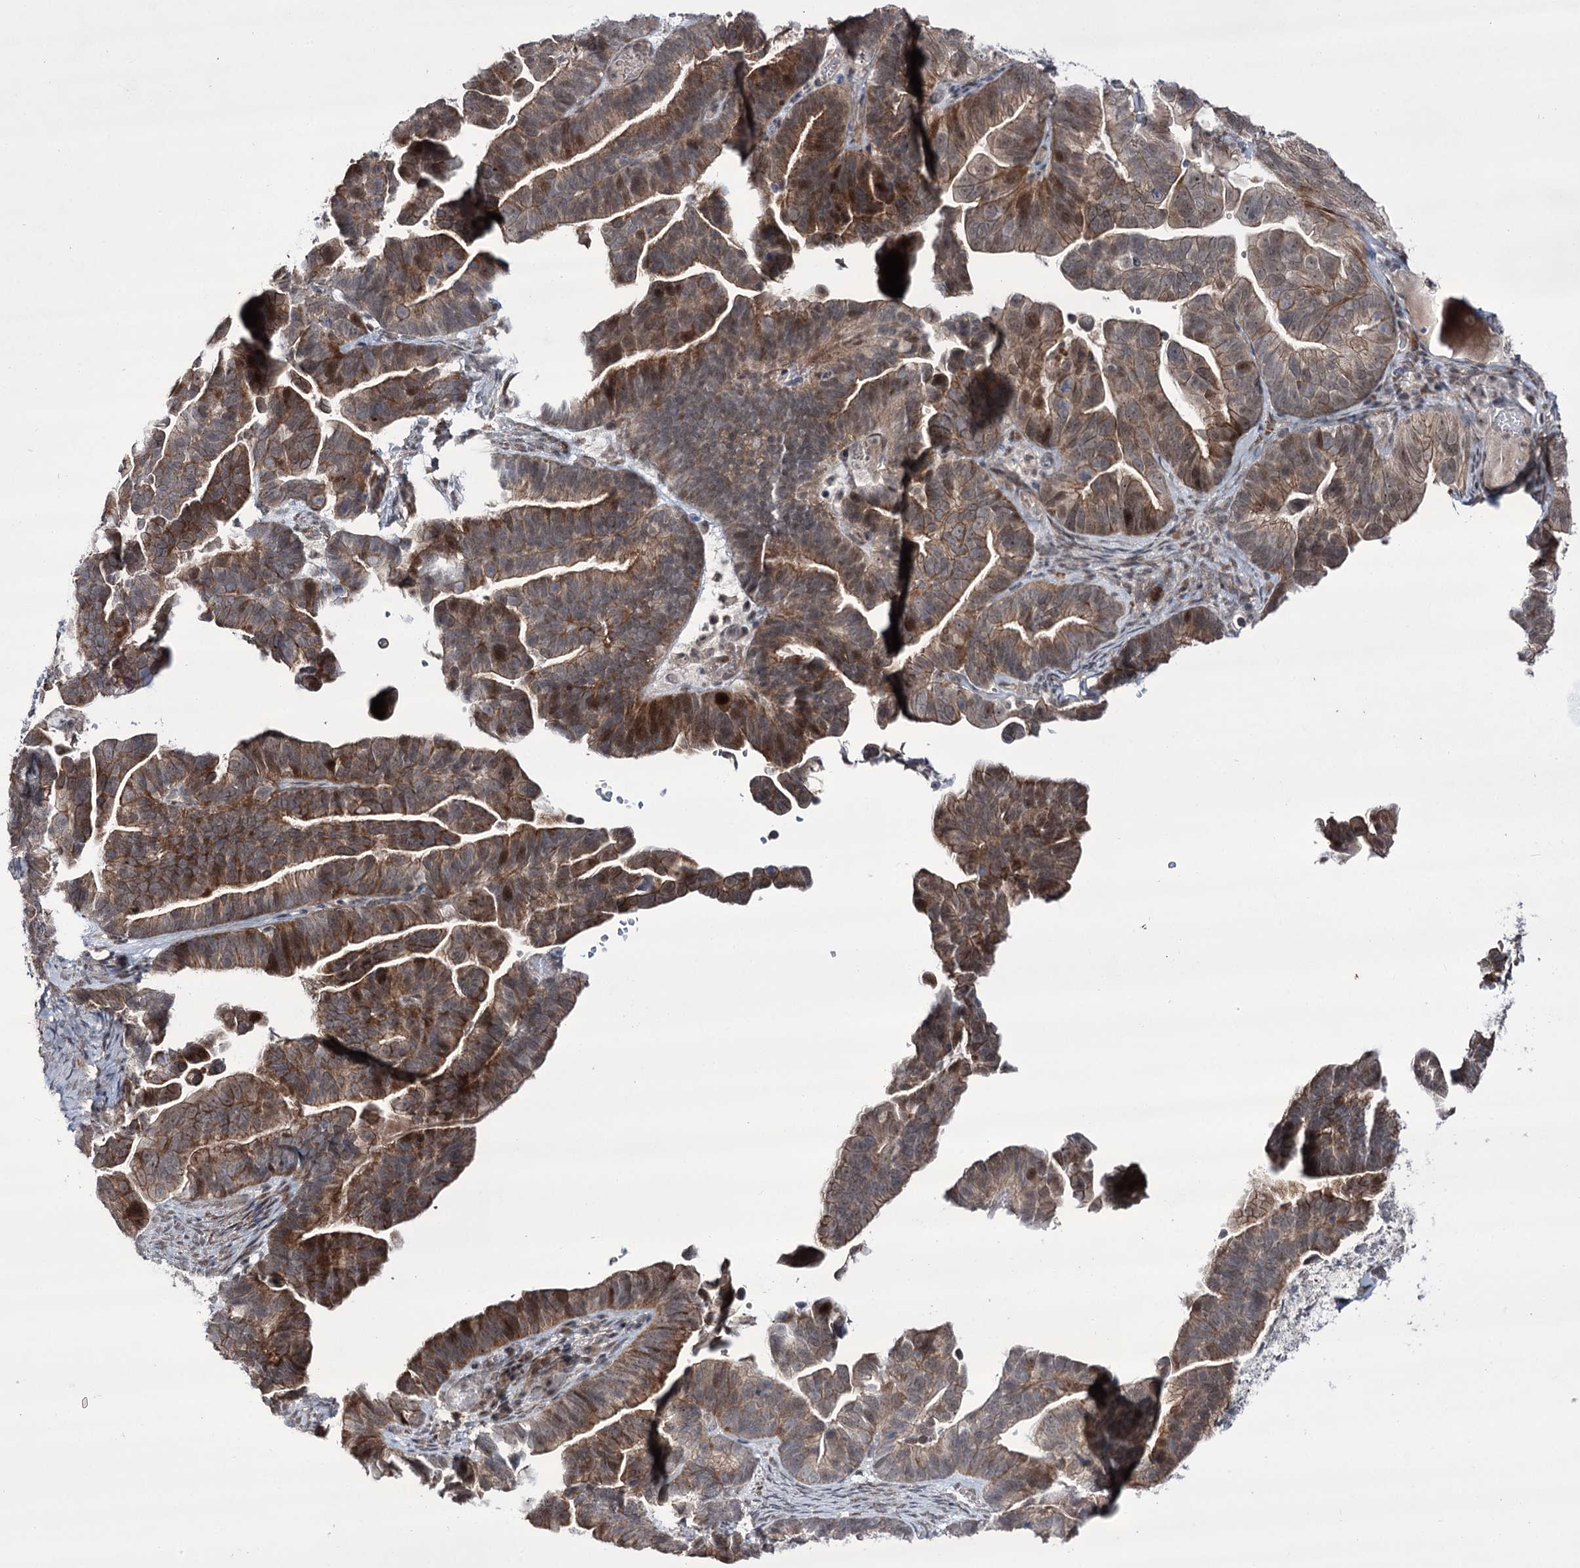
{"staining": {"intensity": "moderate", "quantity": ">75%", "location": "cytoplasmic/membranous,nuclear"}, "tissue": "ovarian cancer", "cell_type": "Tumor cells", "image_type": "cancer", "snomed": [{"axis": "morphology", "description": "Cystadenocarcinoma, serous, NOS"}, {"axis": "topography", "description": "Ovary"}], "caption": "Immunohistochemical staining of human ovarian cancer (serous cystadenocarcinoma) reveals moderate cytoplasmic/membranous and nuclear protein positivity in approximately >75% of tumor cells.", "gene": "HOXC11", "patient": {"sex": "female", "age": 56}}